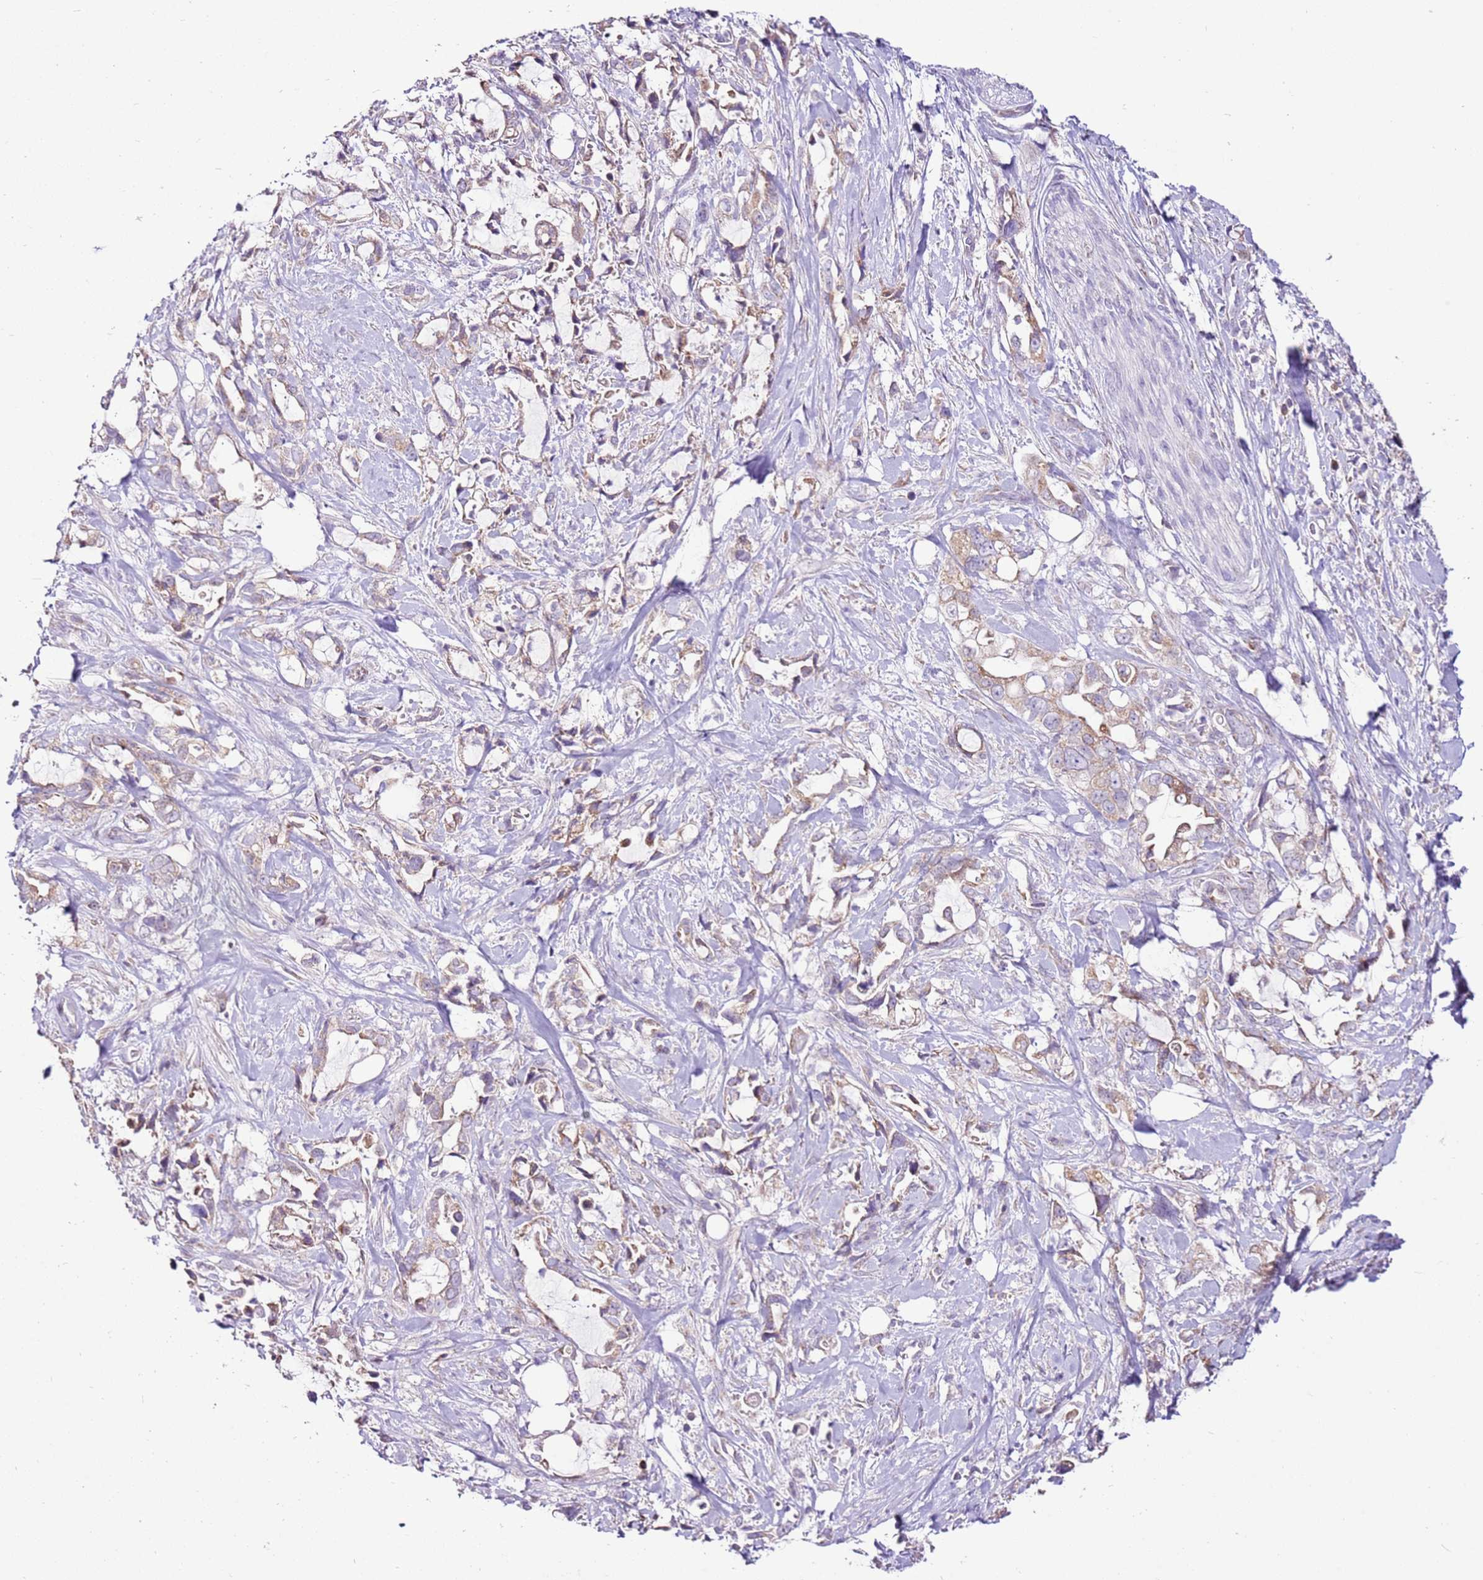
{"staining": {"intensity": "weak", "quantity": "25%-75%", "location": "cytoplasmic/membranous"}, "tissue": "pancreatic cancer", "cell_type": "Tumor cells", "image_type": "cancer", "snomed": [{"axis": "morphology", "description": "Adenocarcinoma, NOS"}, {"axis": "topography", "description": "Pancreas"}], "caption": "Pancreatic cancer tissue demonstrates weak cytoplasmic/membranous expression in approximately 25%-75% of tumor cells, visualized by immunohistochemistry. (Stains: DAB in brown, nuclei in blue, Microscopy: brightfield microscopy at high magnification).", "gene": "MRPL36", "patient": {"sex": "female", "age": 61}}